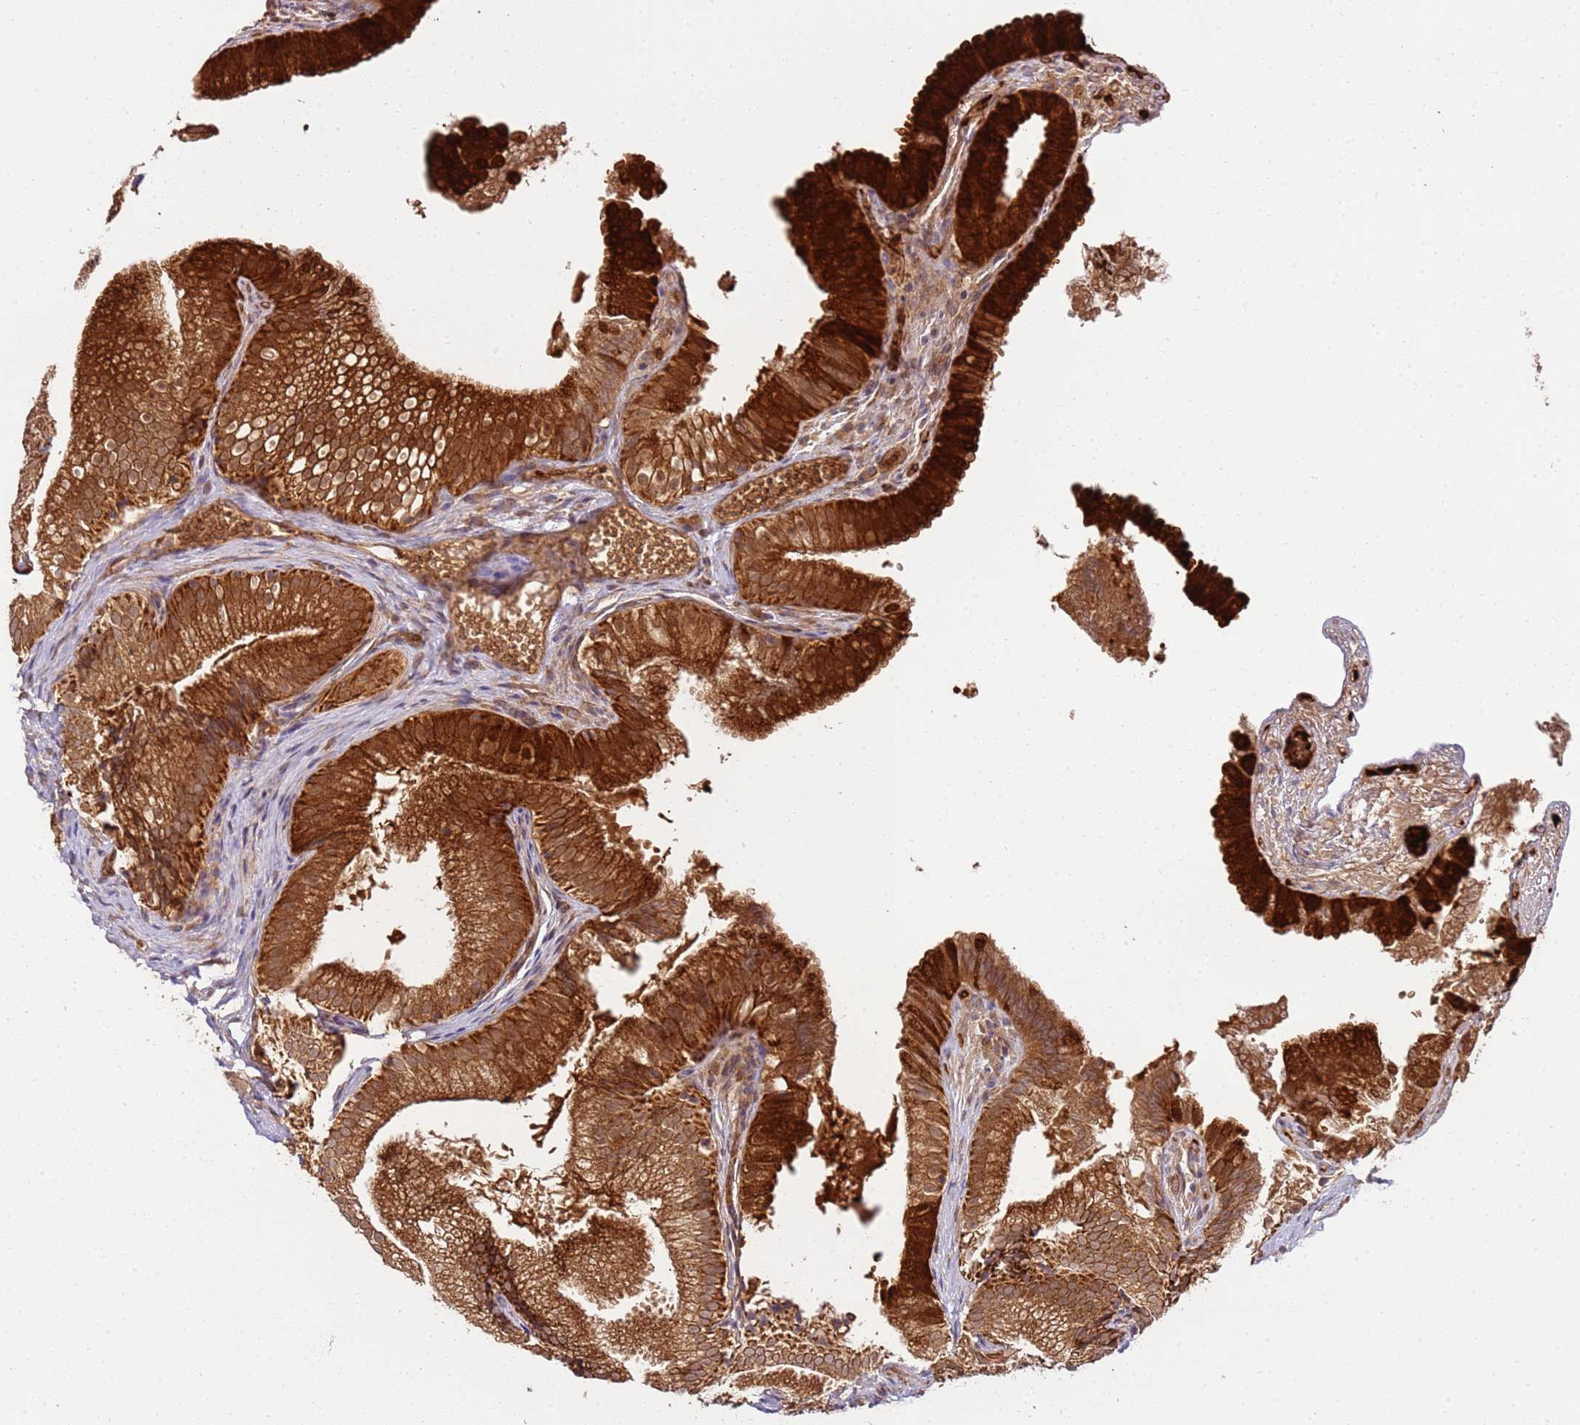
{"staining": {"intensity": "strong", "quantity": ">75%", "location": "cytoplasmic/membranous,nuclear"}, "tissue": "gallbladder", "cell_type": "Glandular cells", "image_type": "normal", "snomed": [{"axis": "morphology", "description": "Normal tissue, NOS"}, {"axis": "topography", "description": "Gallbladder"}], "caption": "Gallbladder stained with immunohistochemistry (IHC) exhibits strong cytoplasmic/membranous,nuclear expression in approximately >75% of glandular cells.", "gene": "TM2D2", "patient": {"sex": "female", "age": 30}}